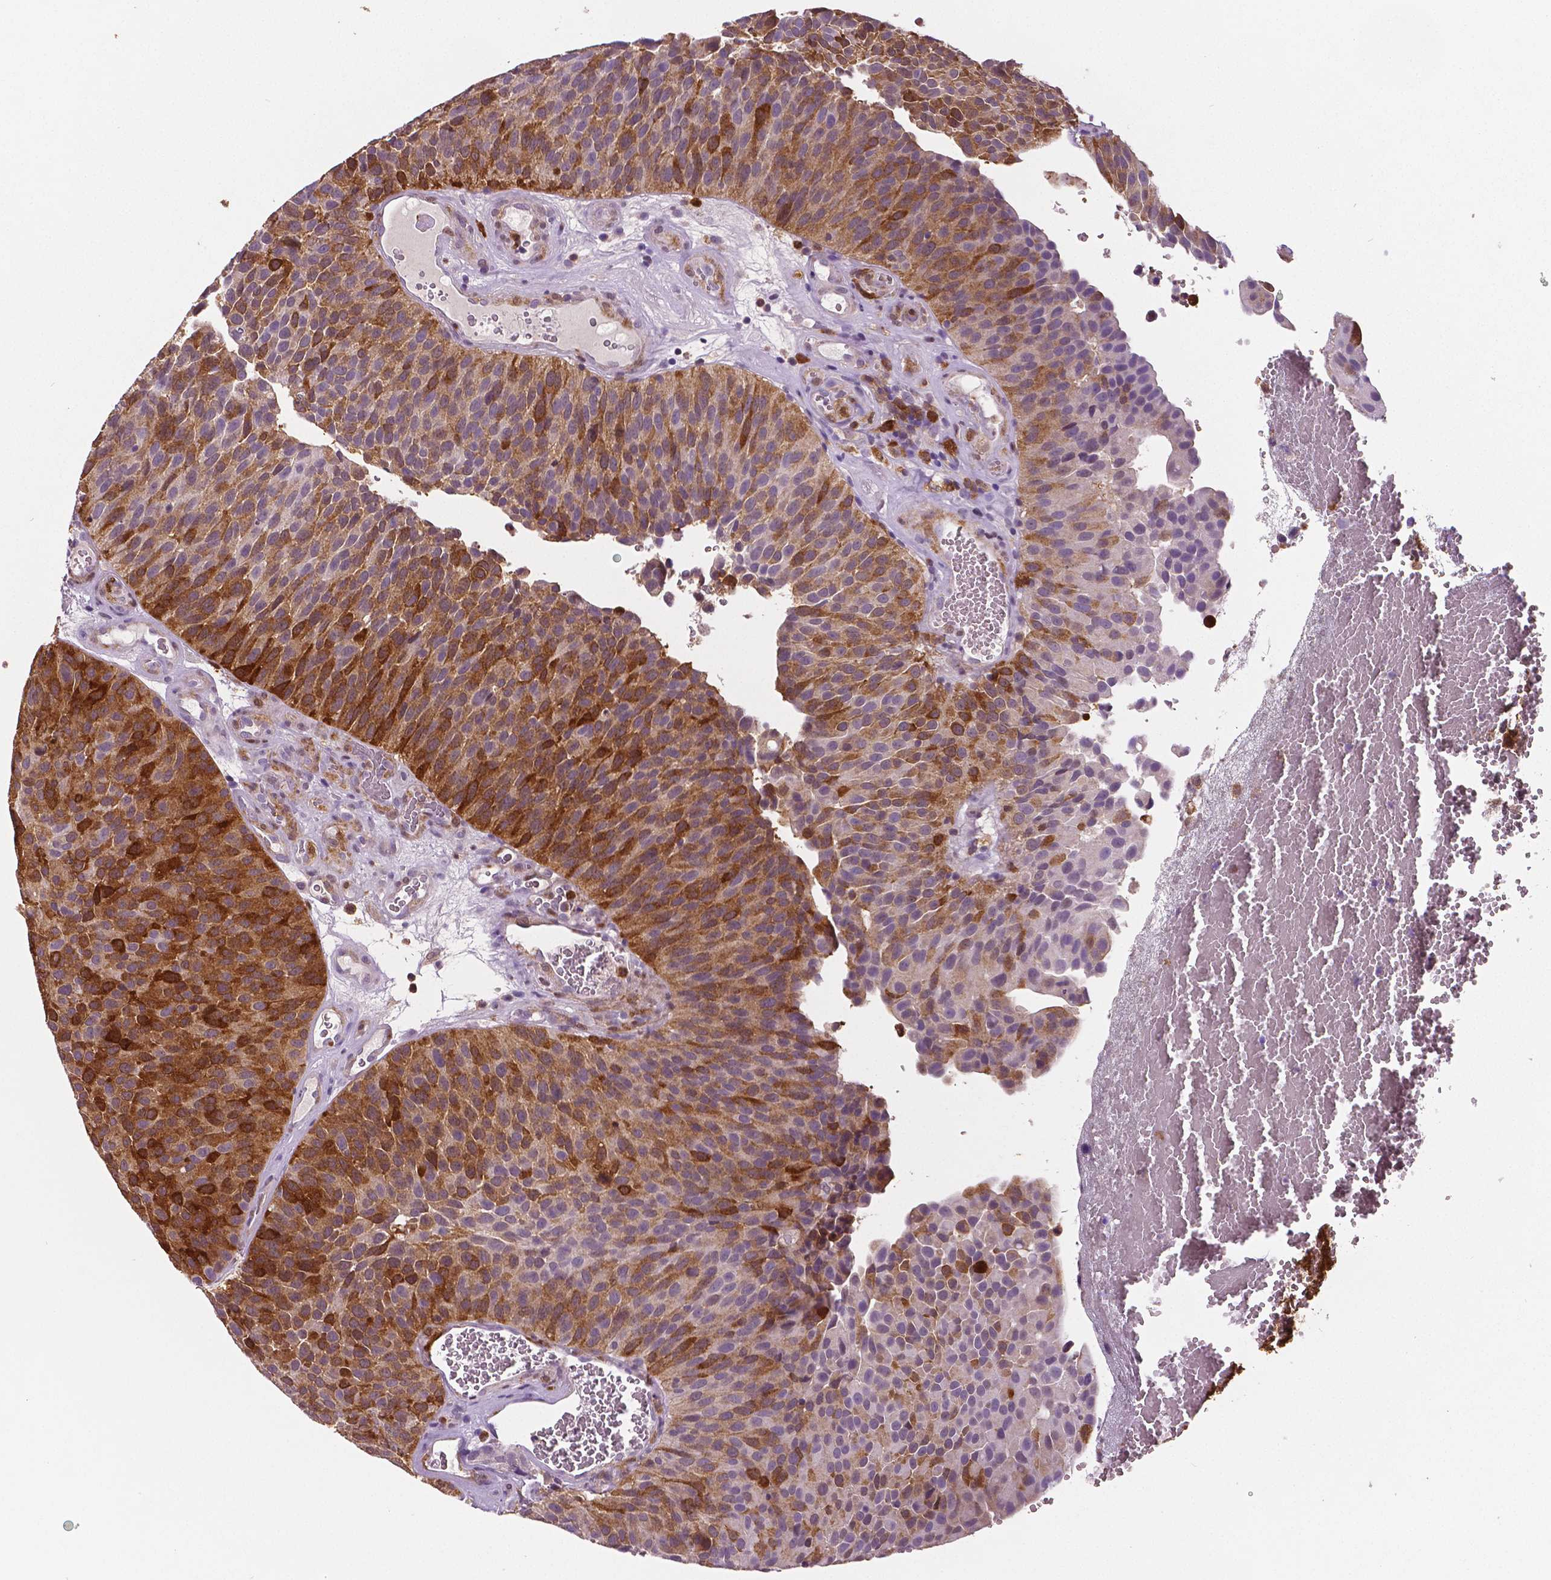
{"staining": {"intensity": "moderate", "quantity": "25%-75%", "location": "cytoplasmic/membranous"}, "tissue": "urothelial cancer", "cell_type": "Tumor cells", "image_type": "cancer", "snomed": [{"axis": "morphology", "description": "Urothelial carcinoma, Low grade"}, {"axis": "topography", "description": "Urinary bladder"}], "caption": "A histopathology image of human low-grade urothelial carcinoma stained for a protein displays moderate cytoplasmic/membranous brown staining in tumor cells.", "gene": "PHGDH", "patient": {"sex": "male", "age": 76}}